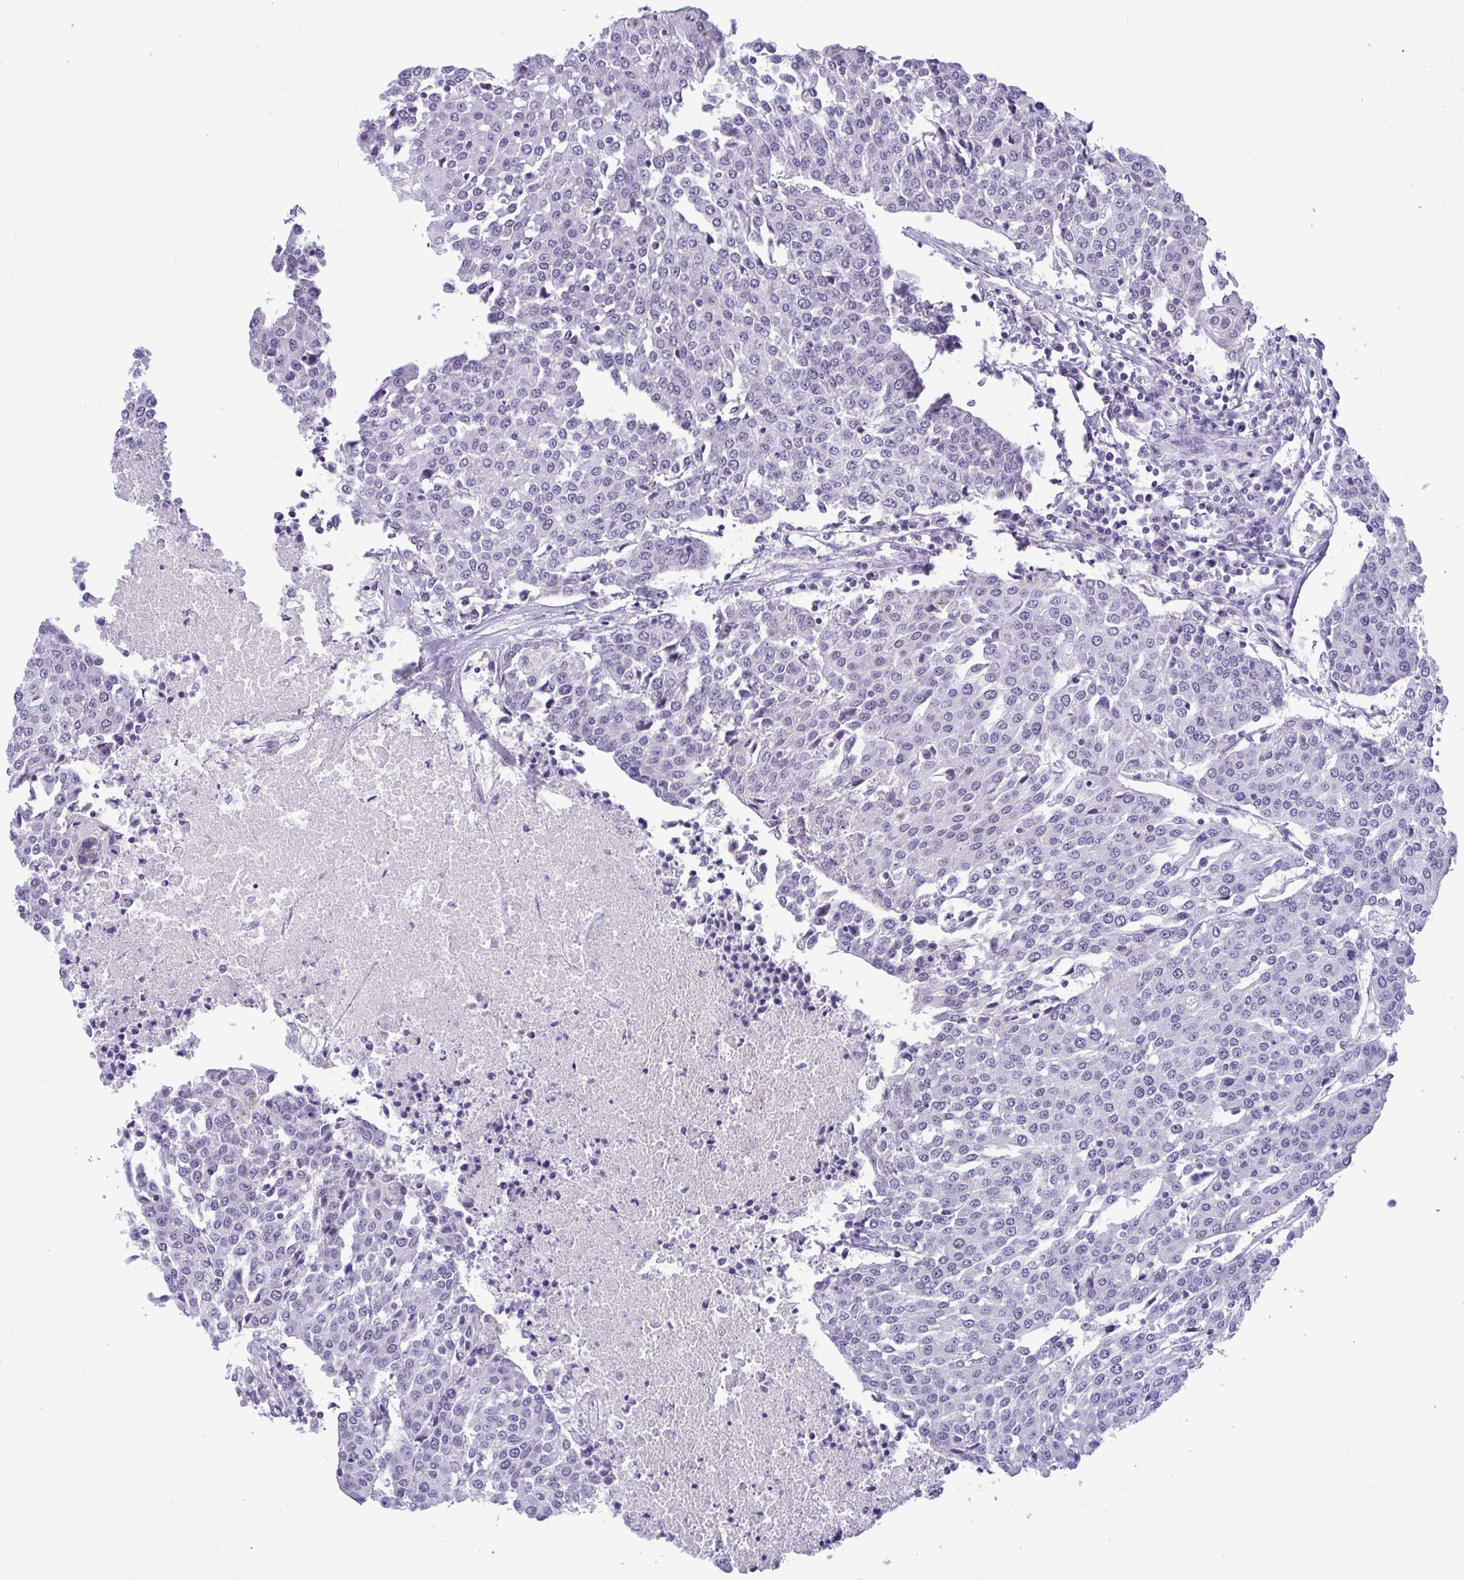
{"staining": {"intensity": "negative", "quantity": "none", "location": "none"}, "tissue": "urothelial cancer", "cell_type": "Tumor cells", "image_type": "cancer", "snomed": [{"axis": "morphology", "description": "Urothelial carcinoma, High grade"}, {"axis": "topography", "description": "Urinary bladder"}], "caption": "This is a photomicrograph of immunohistochemistry (IHC) staining of high-grade urothelial carcinoma, which shows no expression in tumor cells.", "gene": "YBX2", "patient": {"sex": "female", "age": 85}}